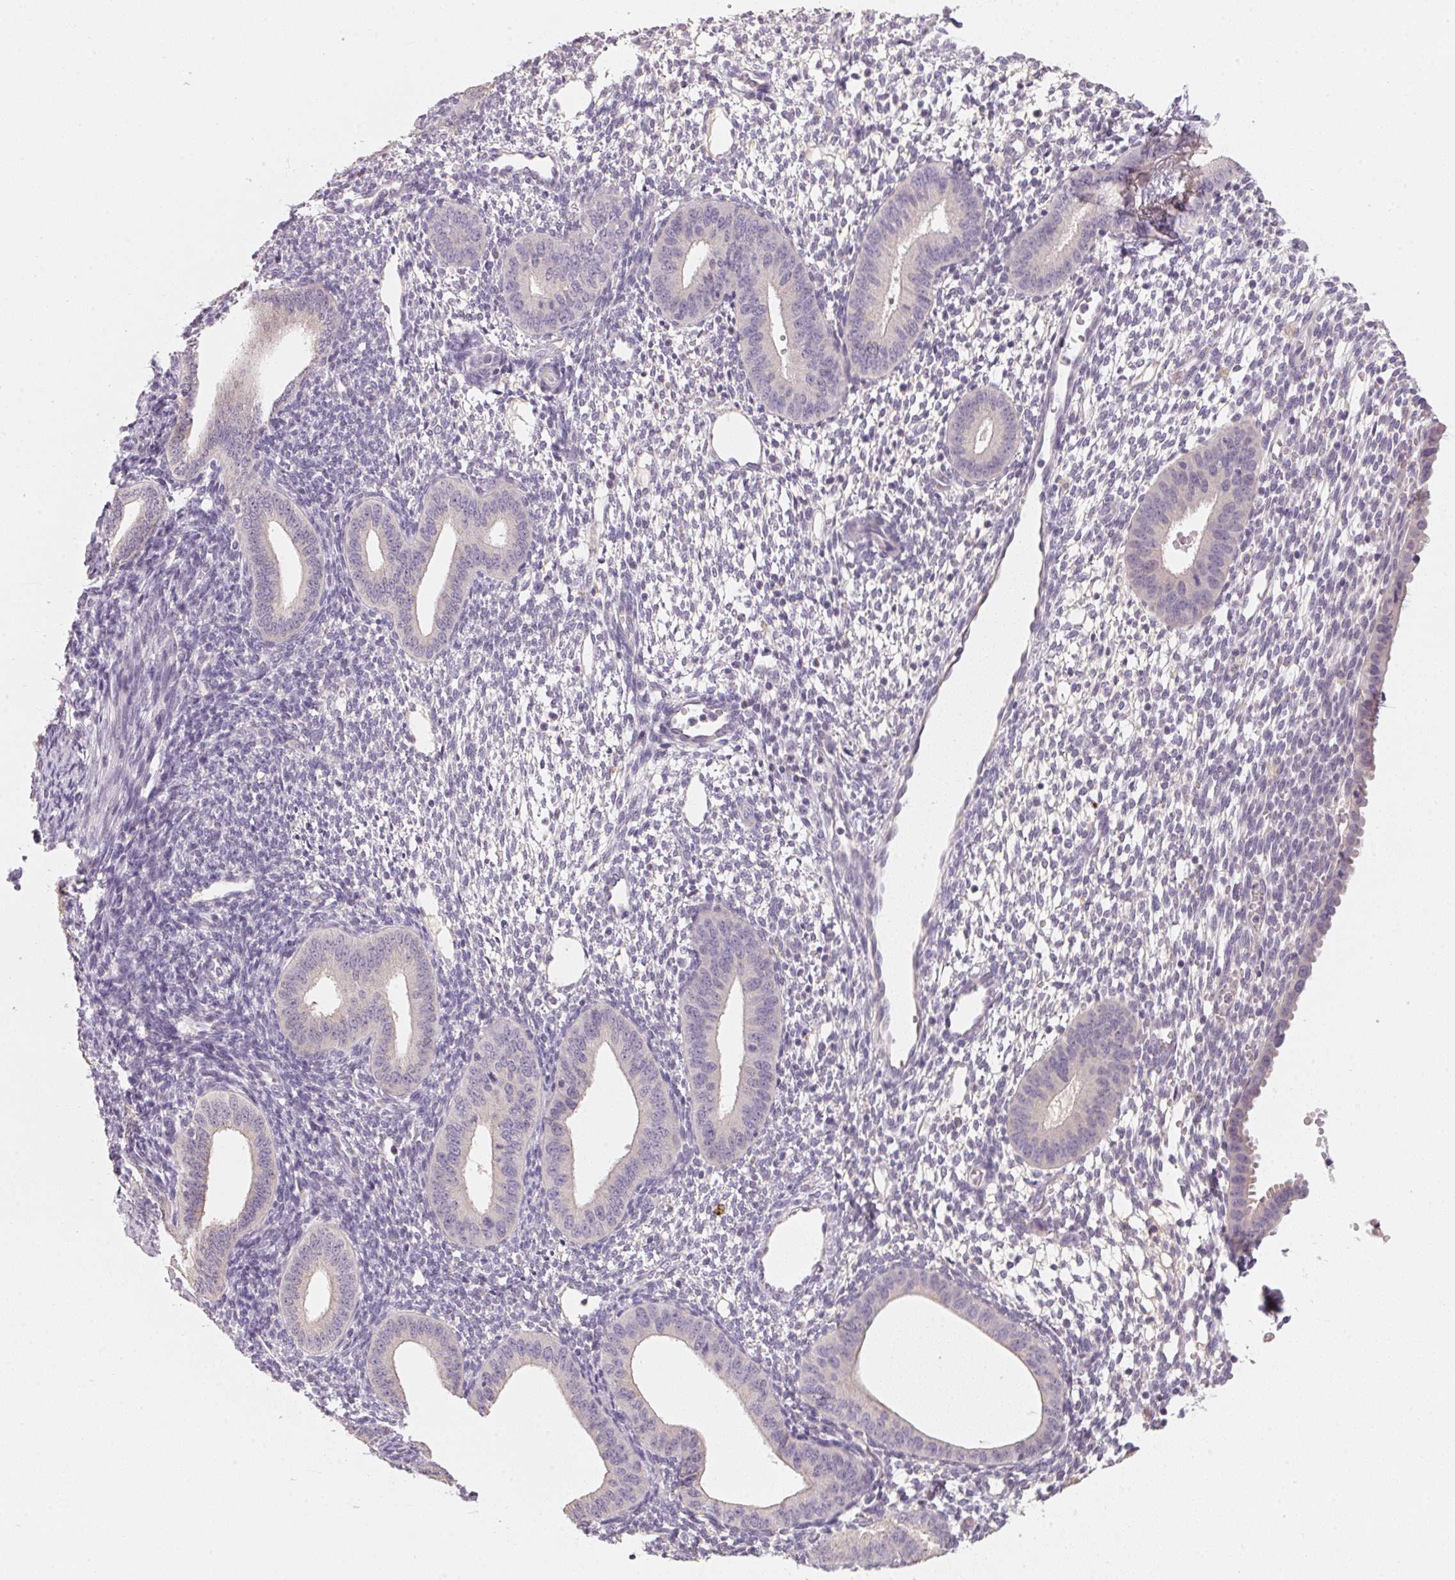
{"staining": {"intensity": "negative", "quantity": "none", "location": "none"}, "tissue": "endometrium", "cell_type": "Cells in endometrial stroma", "image_type": "normal", "snomed": [{"axis": "morphology", "description": "Normal tissue, NOS"}, {"axis": "topography", "description": "Endometrium"}], "caption": "The micrograph displays no significant expression in cells in endometrial stroma of endometrium.", "gene": "TREH", "patient": {"sex": "female", "age": 40}}